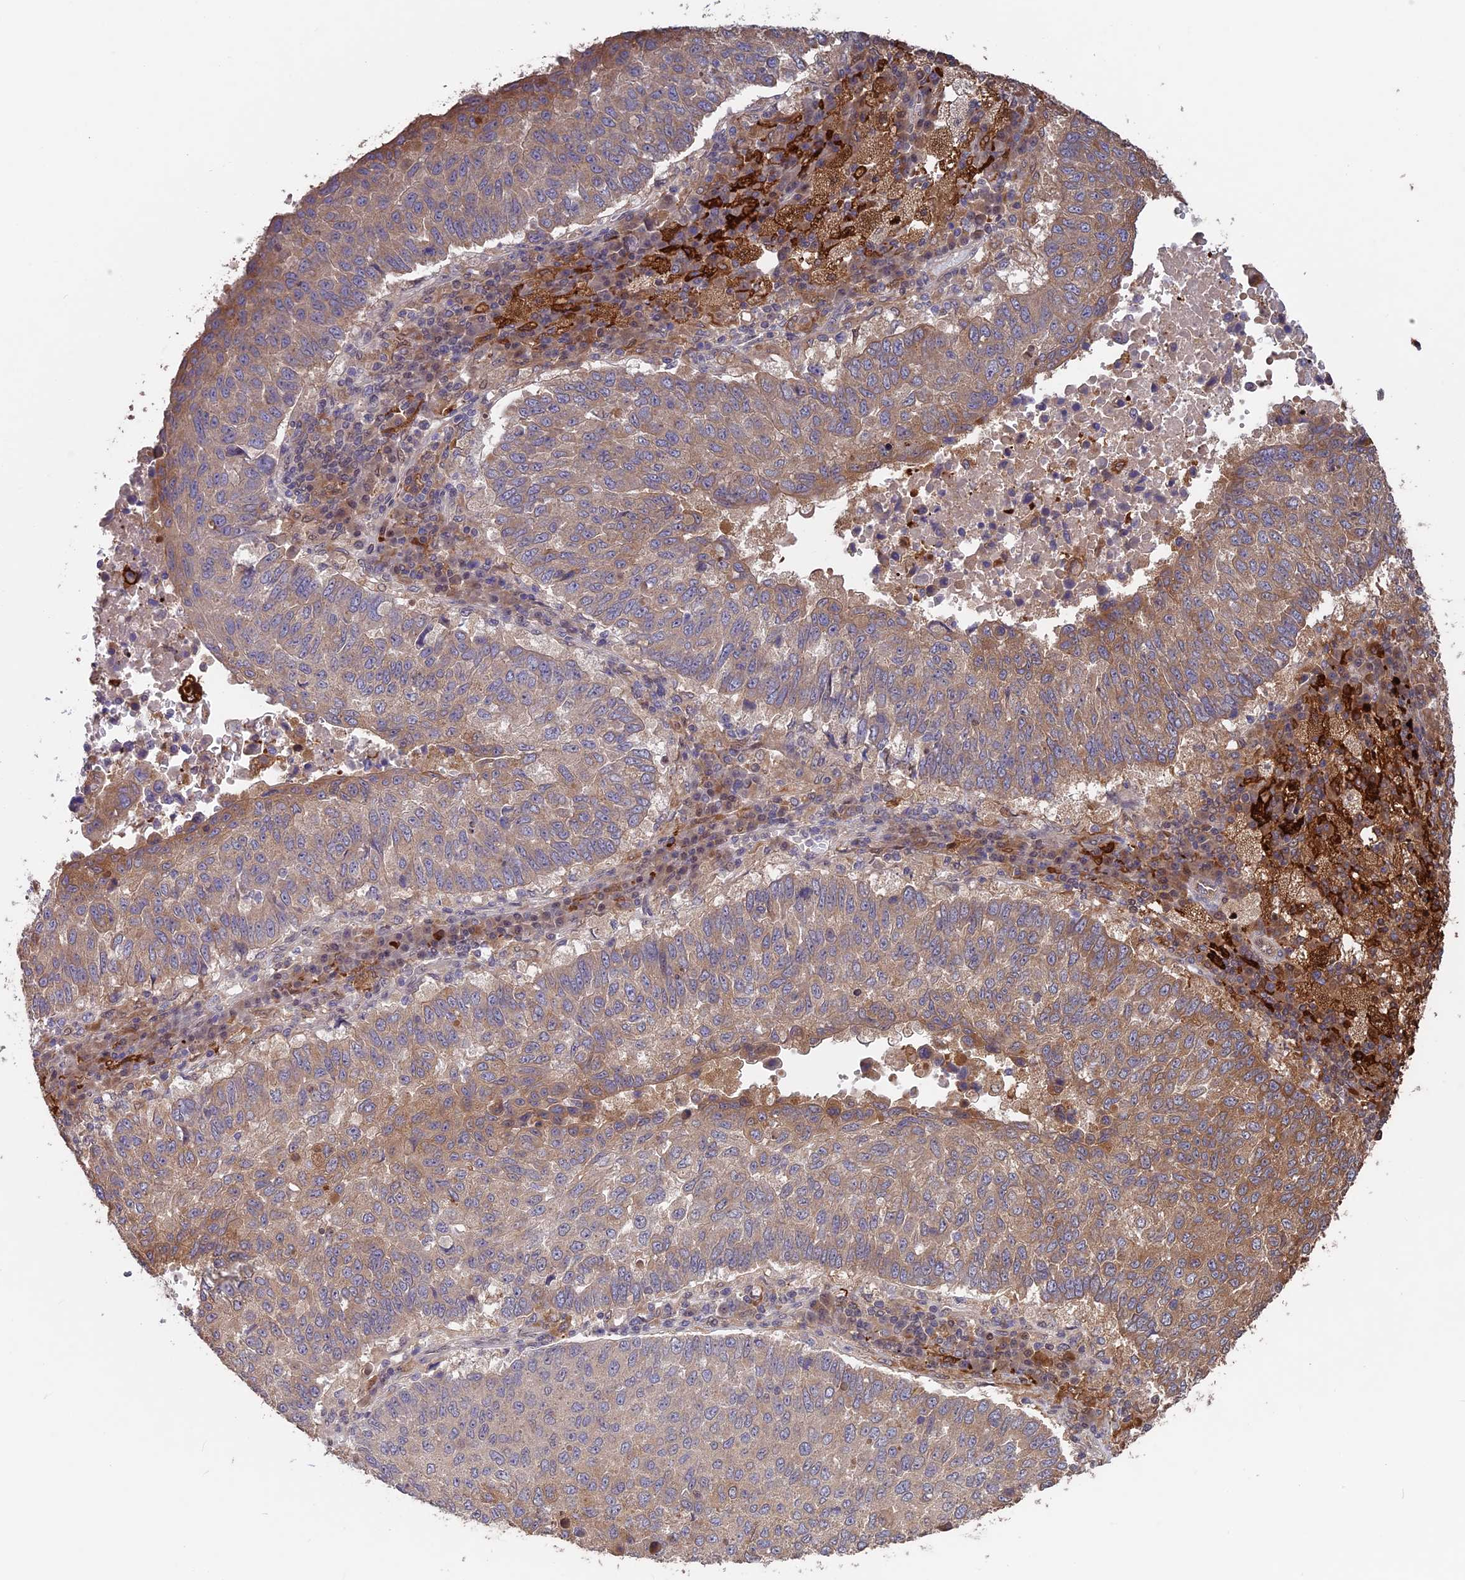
{"staining": {"intensity": "moderate", "quantity": "<25%", "location": "cytoplasmic/membranous"}, "tissue": "lung cancer", "cell_type": "Tumor cells", "image_type": "cancer", "snomed": [{"axis": "morphology", "description": "Squamous cell carcinoma, NOS"}, {"axis": "topography", "description": "Lung"}], "caption": "This micrograph exhibits immunohistochemistry staining of lung squamous cell carcinoma, with low moderate cytoplasmic/membranous positivity in approximately <25% of tumor cells.", "gene": "MAST2", "patient": {"sex": "male", "age": 73}}